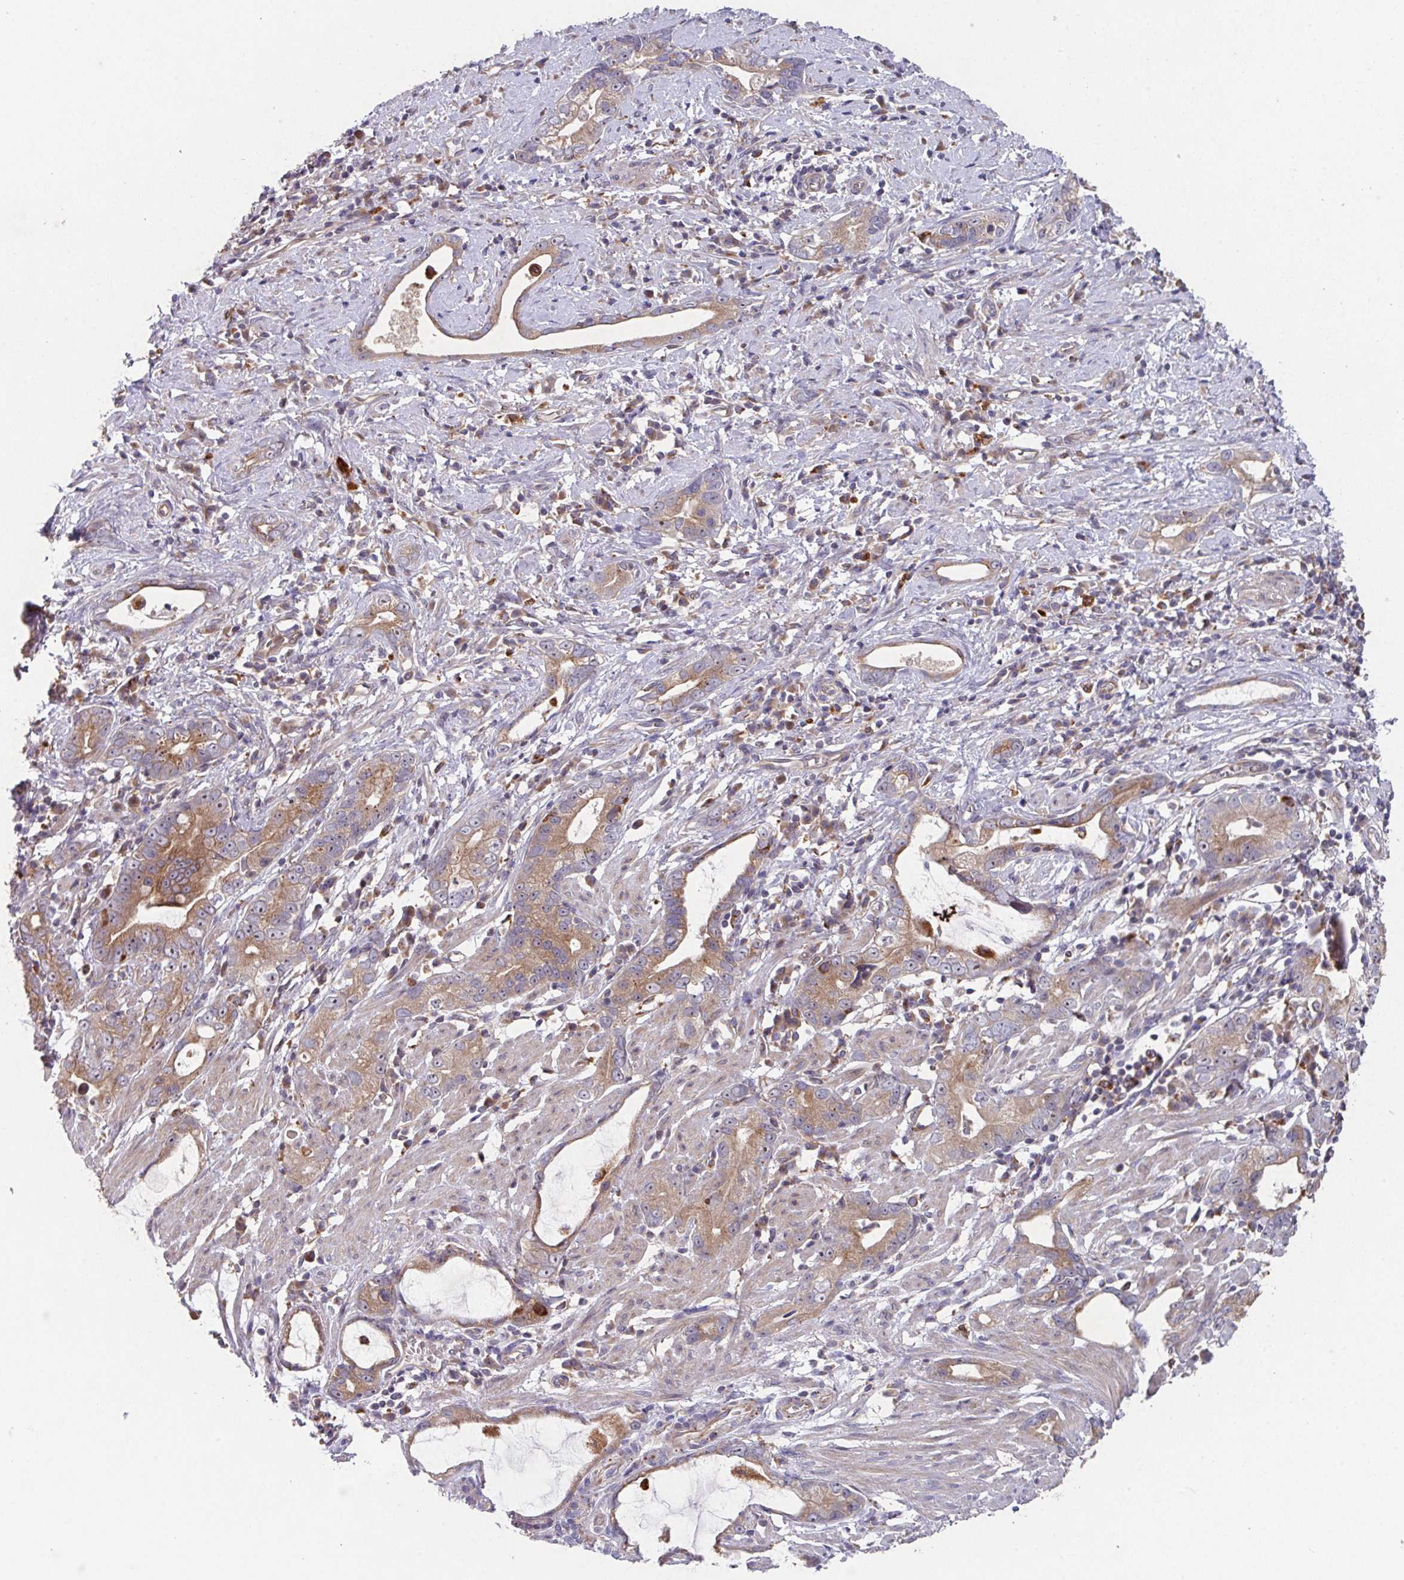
{"staining": {"intensity": "moderate", "quantity": ">75%", "location": "cytoplasmic/membranous"}, "tissue": "stomach cancer", "cell_type": "Tumor cells", "image_type": "cancer", "snomed": [{"axis": "morphology", "description": "Adenocarcinoma, NOS"}, {"axis": "topography", "description": "Stomach"}], "caption": "An IHC image of neoplastic tissue is shown. Protein staining in brown highlights moderate cytoplasmic/membranous positivity in adenocarcinoma (stomach) within tumor cells. (IHC, brightfield microscopy, high magnification).", "gene": "TRIM14", "patient": {"sex": "male", "age": 55}}